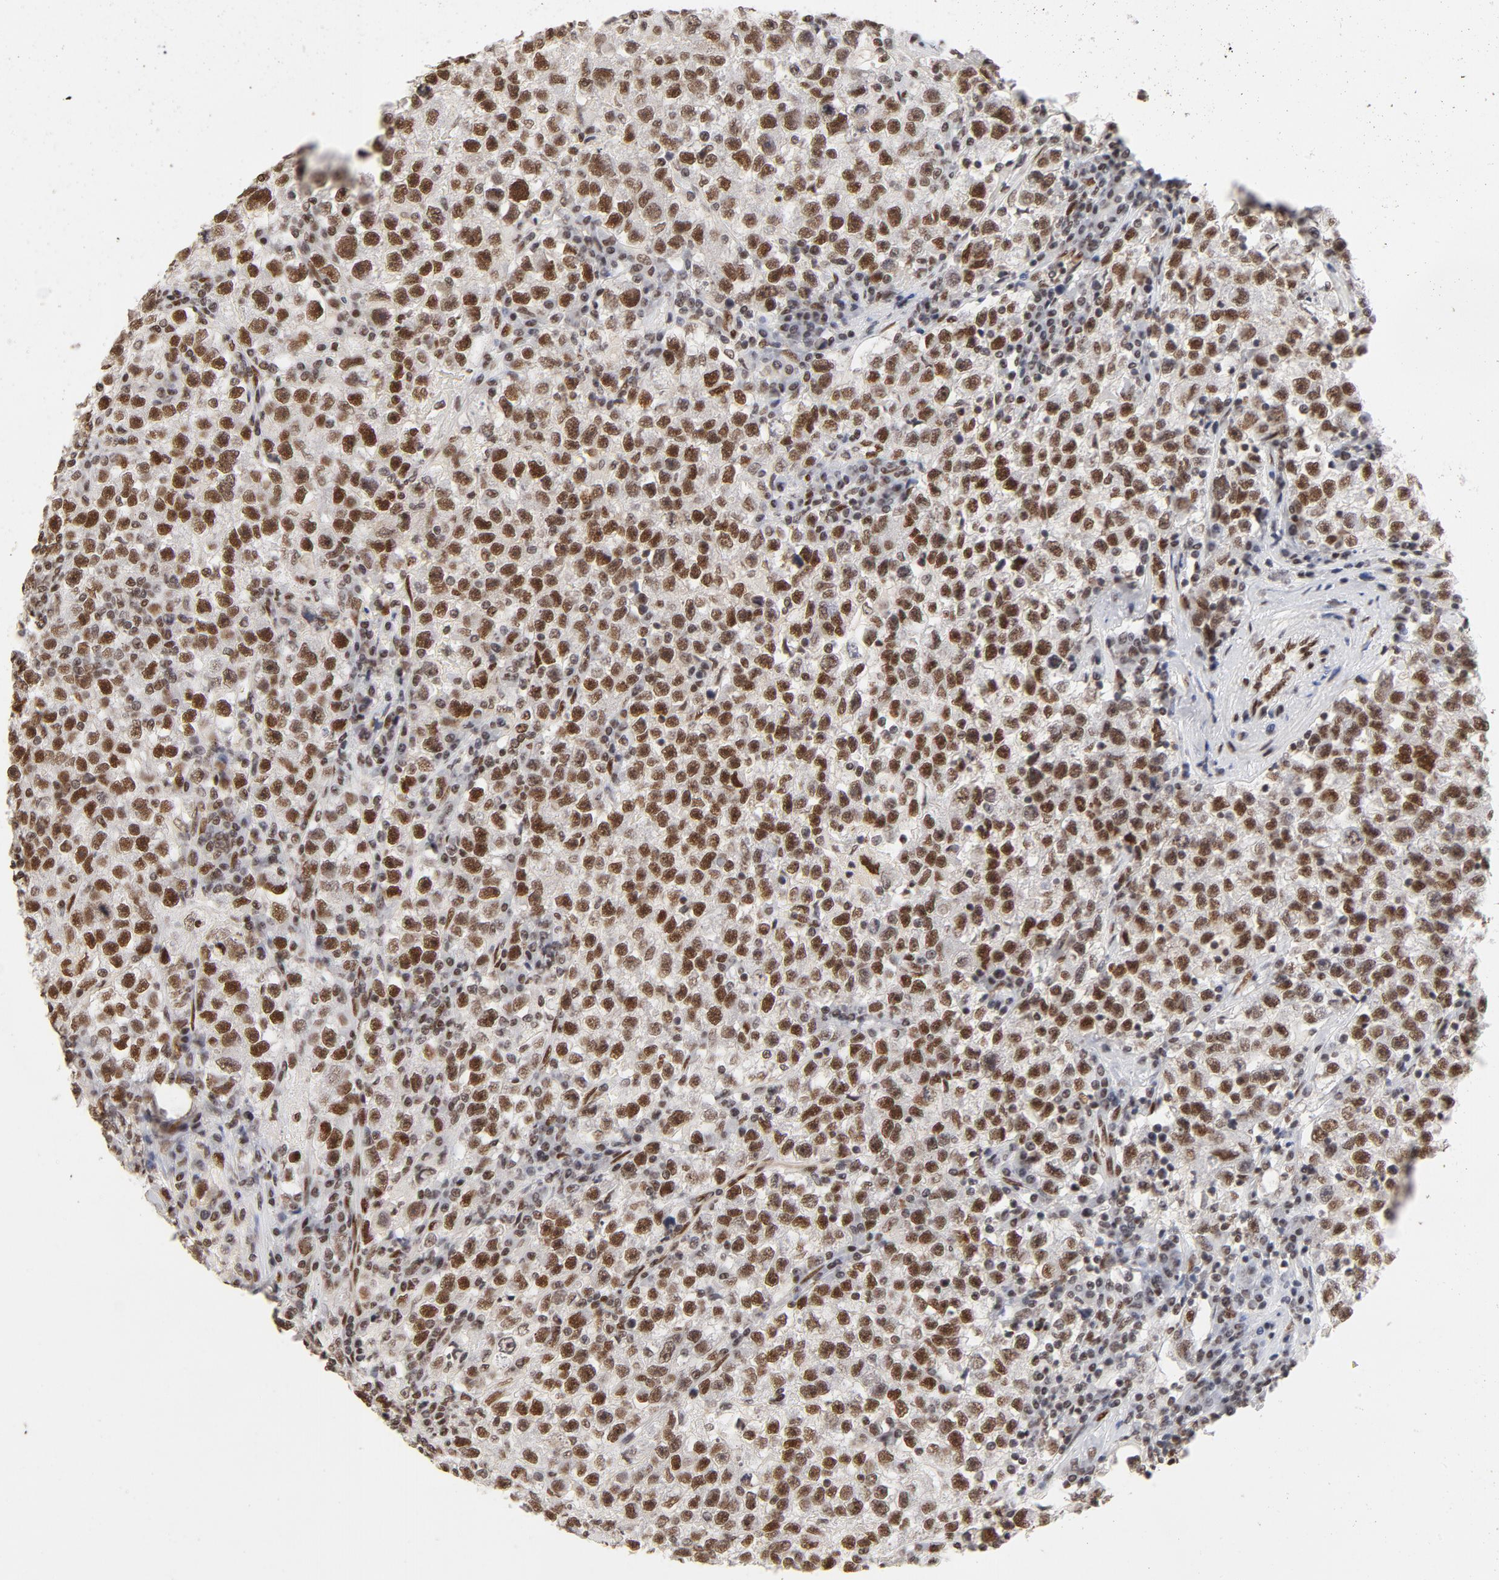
{"staining": {"intensity": "moderate", "quantity": ">75%", "location": "nuclear"}, "tissue": "testis cancer", "cell_type": "Tumor cells", "image_type": "cancer", "snomed": [{"axis": "morphology", "description": "Seminoma, NOS"}, {"axis": "topography", "description": "Testis"}], "caption": "A brown stain highlights moderate nuclear expression of a protein in human seminoma (testis) tumor cells. (brown staining indicates protein expression, while blue staining denotes nuclei).", "gene": "TP53BP1", "patient": {"sex": "male", "age": 22}}